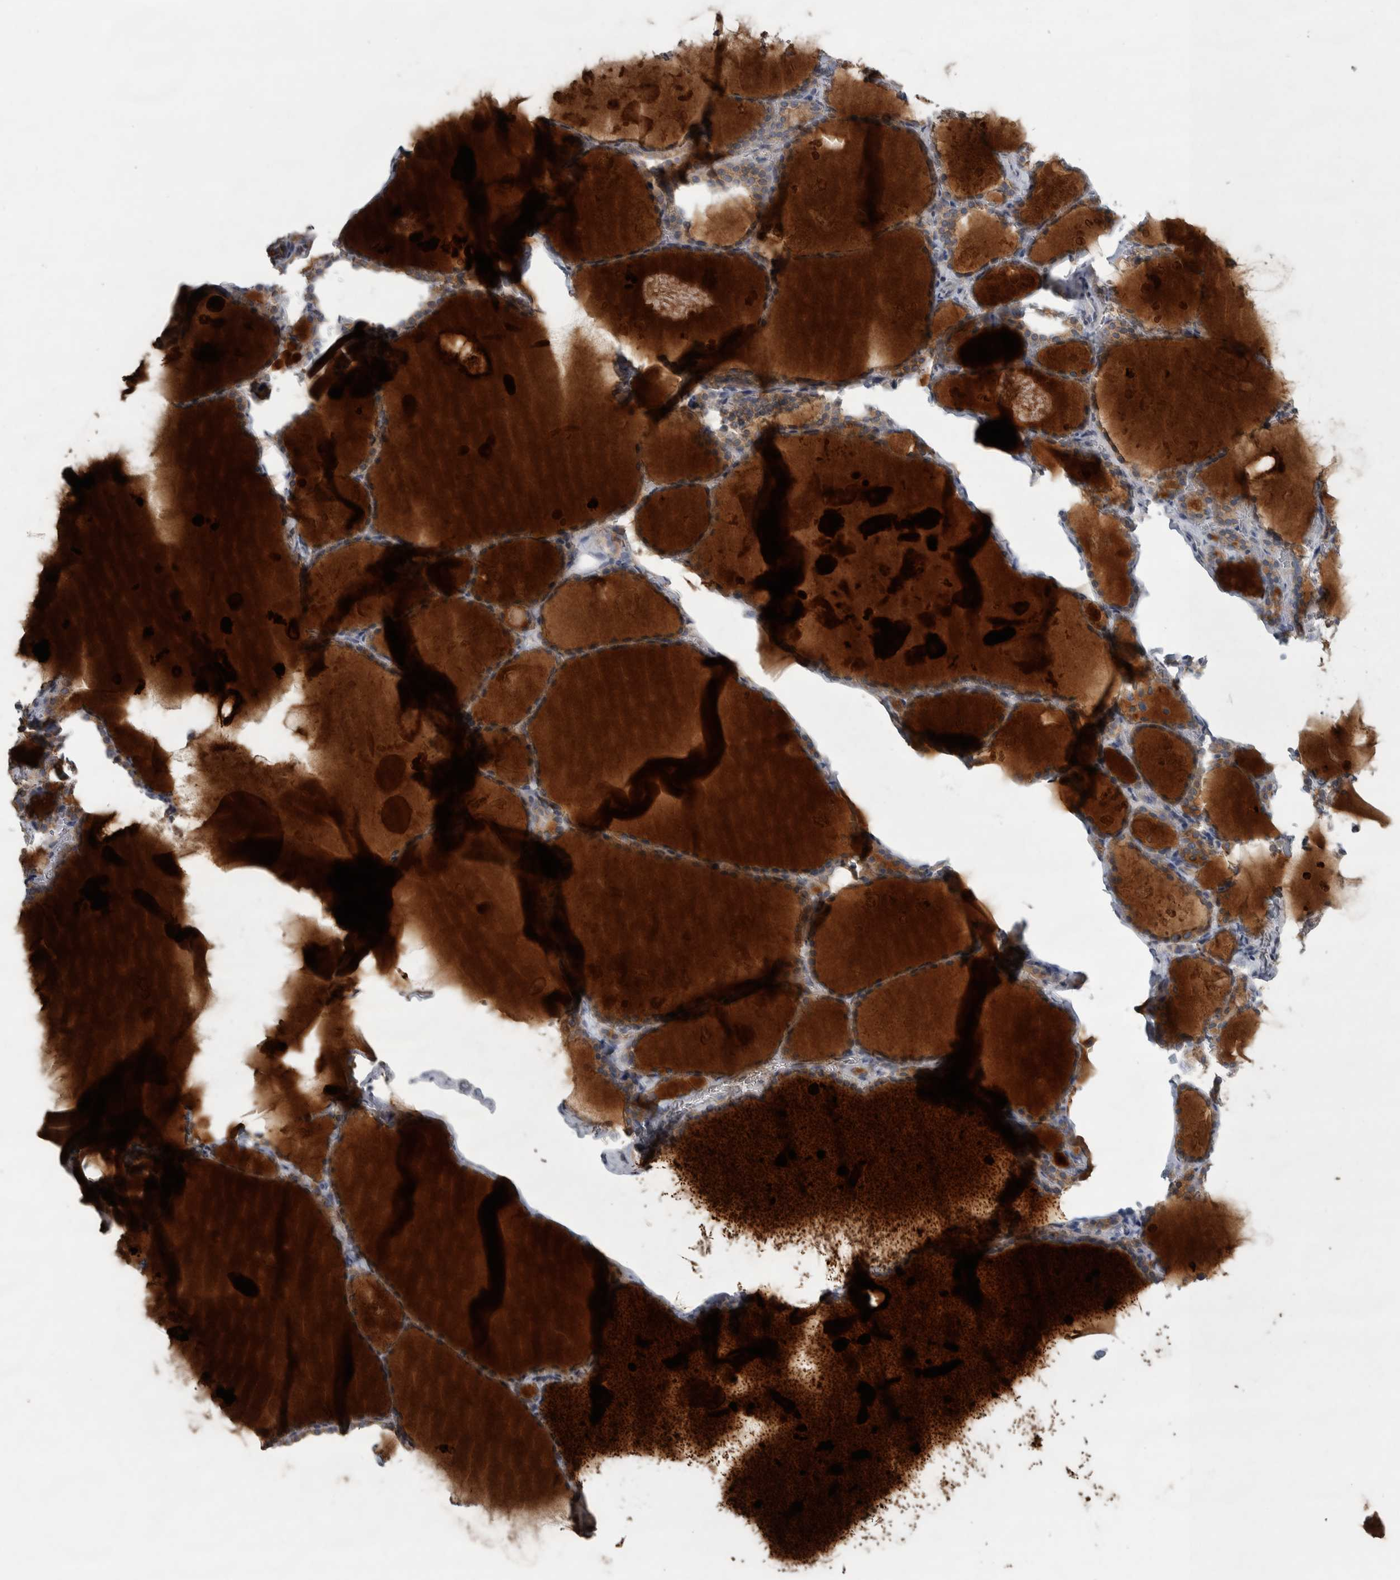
{"staining": {"intensity": "moderate", "quantity": ">75%", "location": "cytoplasmic/membranous"}, "tissue": "thyroid gland", "cell_type": "Glandular cells", "image_type": "normal", "snomed": [{"axis": "morphology", "description": "Normal tissue, NOS"}, {"axis": "topography", "description": "Thyroid gland"}], "caption": "Immunohistochemistry (IHC) of unremarkable thyroid gland reveals medium levels of moderate cytoplasmic/membranous expression in about >75% of glandular cells.", "gene": "SIGMAR1", "patient": {"sex": "male", "age": 56}}